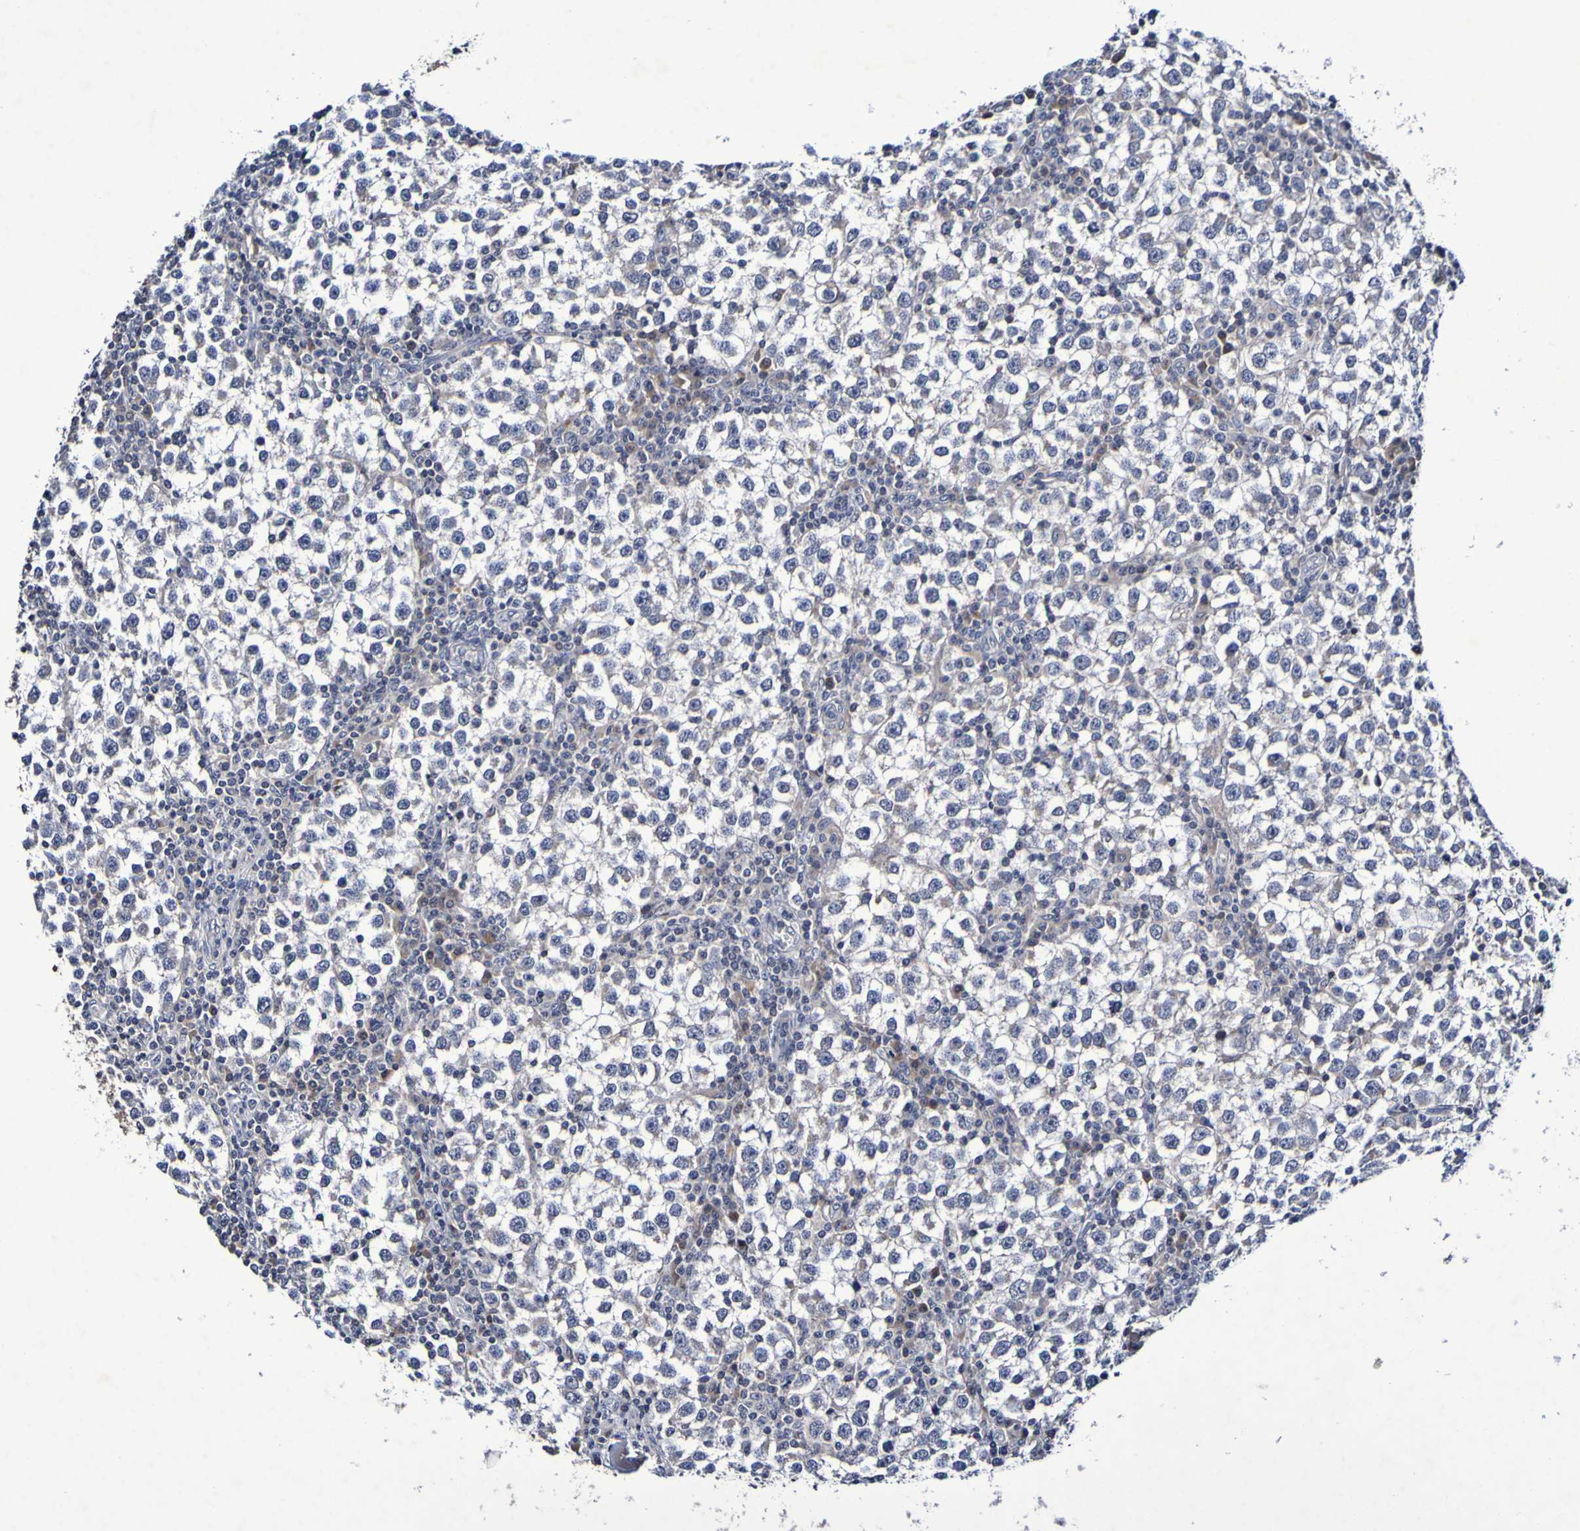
{"staining": {"intensity": "negative", "quantity": "none", "location": "none"}, "tissue": "testis cancer", "cell_type": "Tumor cells", "image_type": "cancer", "snomed": [{"axis": "morphology", "description": "Seminoma, NOS"}, {"axis": "topography", "description": "Testis"}], "caption": "This micrograph is of testis cancer (seminoma) stained with immunohistochemistry (IHC) to label a protein in brown with the nuclei are counter-stained blue. There is no staining in tumor cells. Brightfield microscopy of IHC stained with DAB (3,3'-diaminobenzidine) (brown) and hematoxylin (blue), captured at high magnification.", "gene": "PTP4A2", "patient": {"sex": "male", "age": 65}}